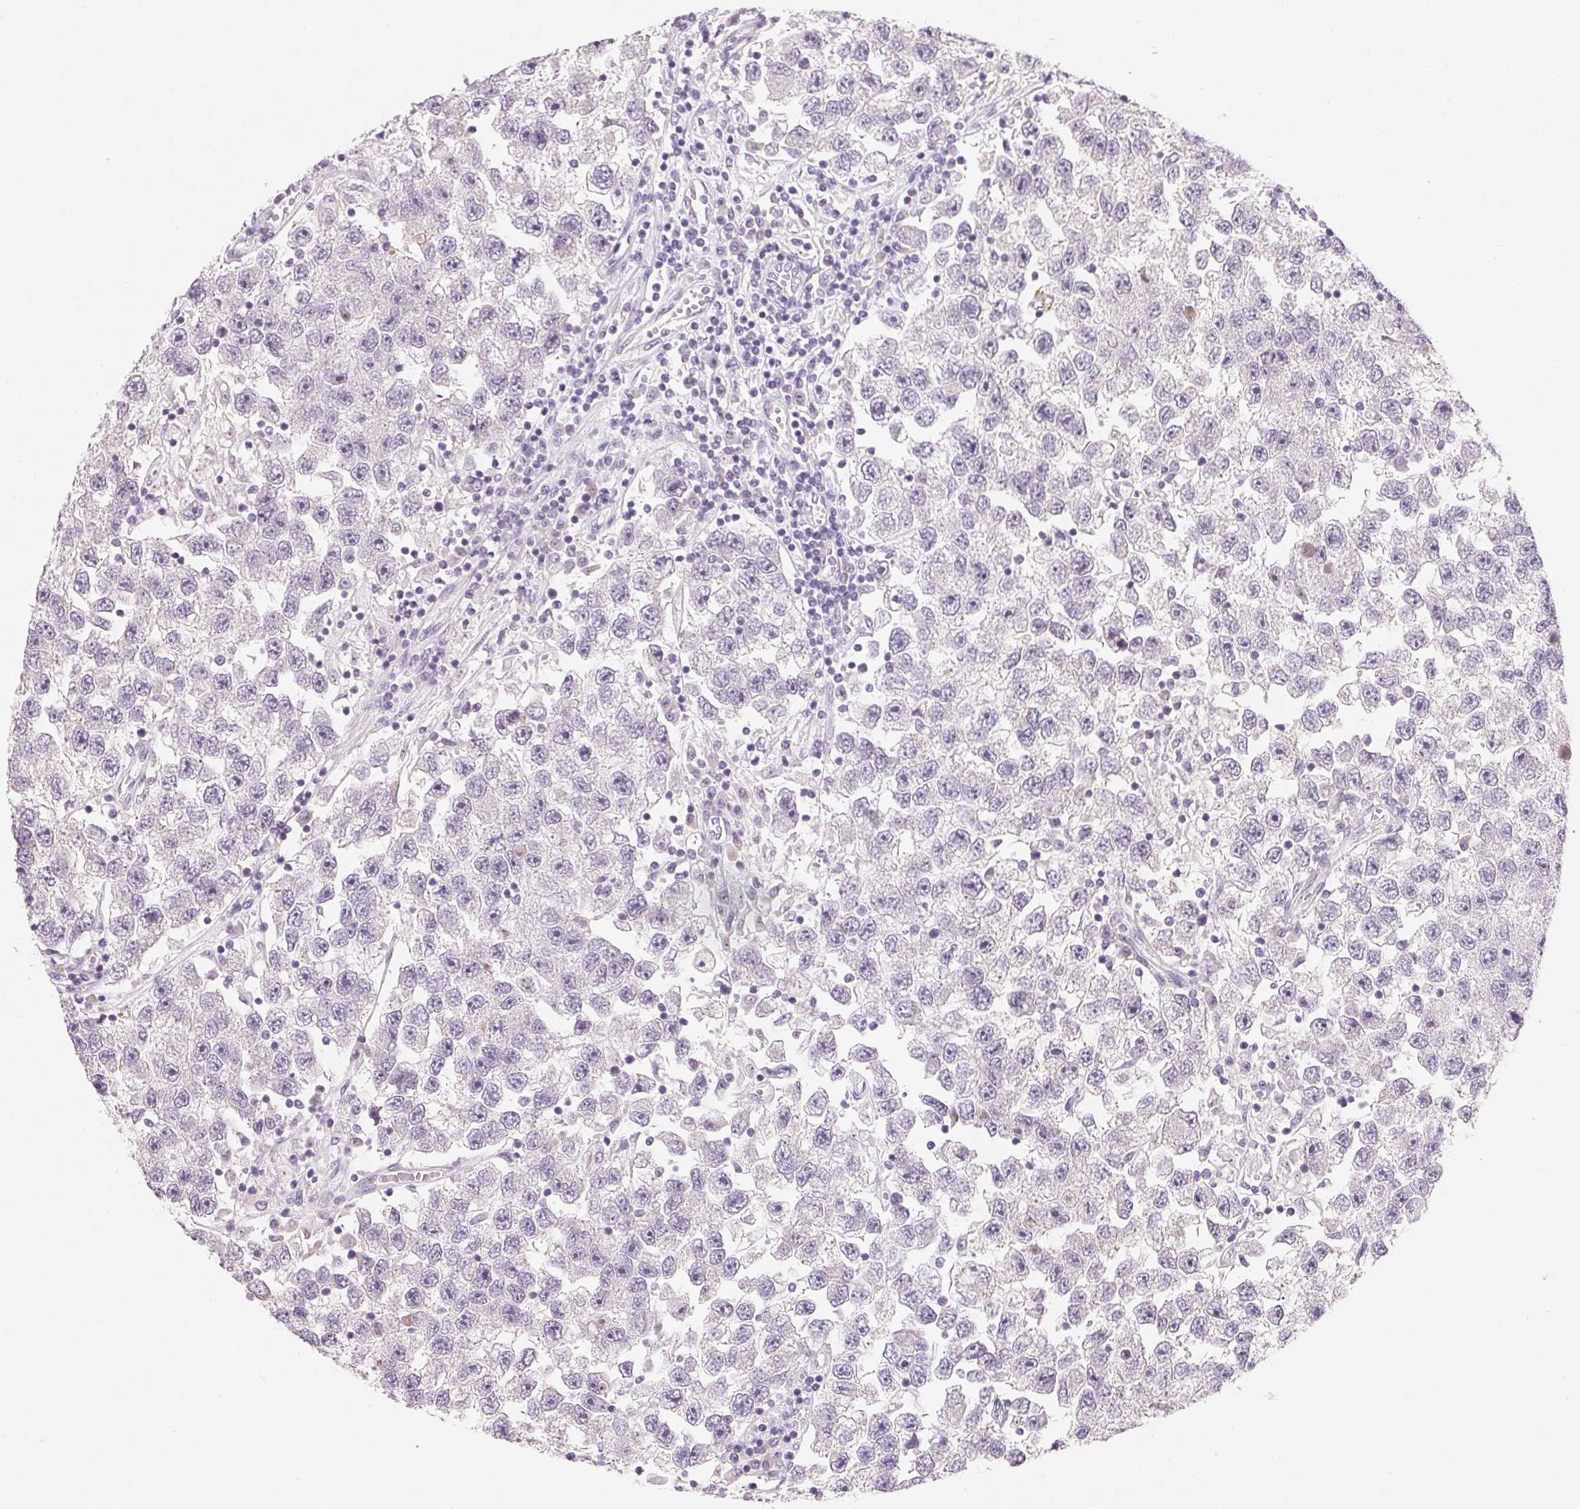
{"staining": {"intensity": "negative", "quantity": "none", "location": "none"}, "tissue": "testis cancer", "cell_type": "Tumor cells", "image_type": "cancer", "snomed": [{"axis": "morphology", "description": "Seminoma, NOS"}, {"axis": "topography", "description": "Testis"}], "caption": "Protein analysis of seminoma (testis) exhibits no significant expression in tumor cells.", "gene": "MYBL1", "patient": {"sex": "male", "age": 26}}